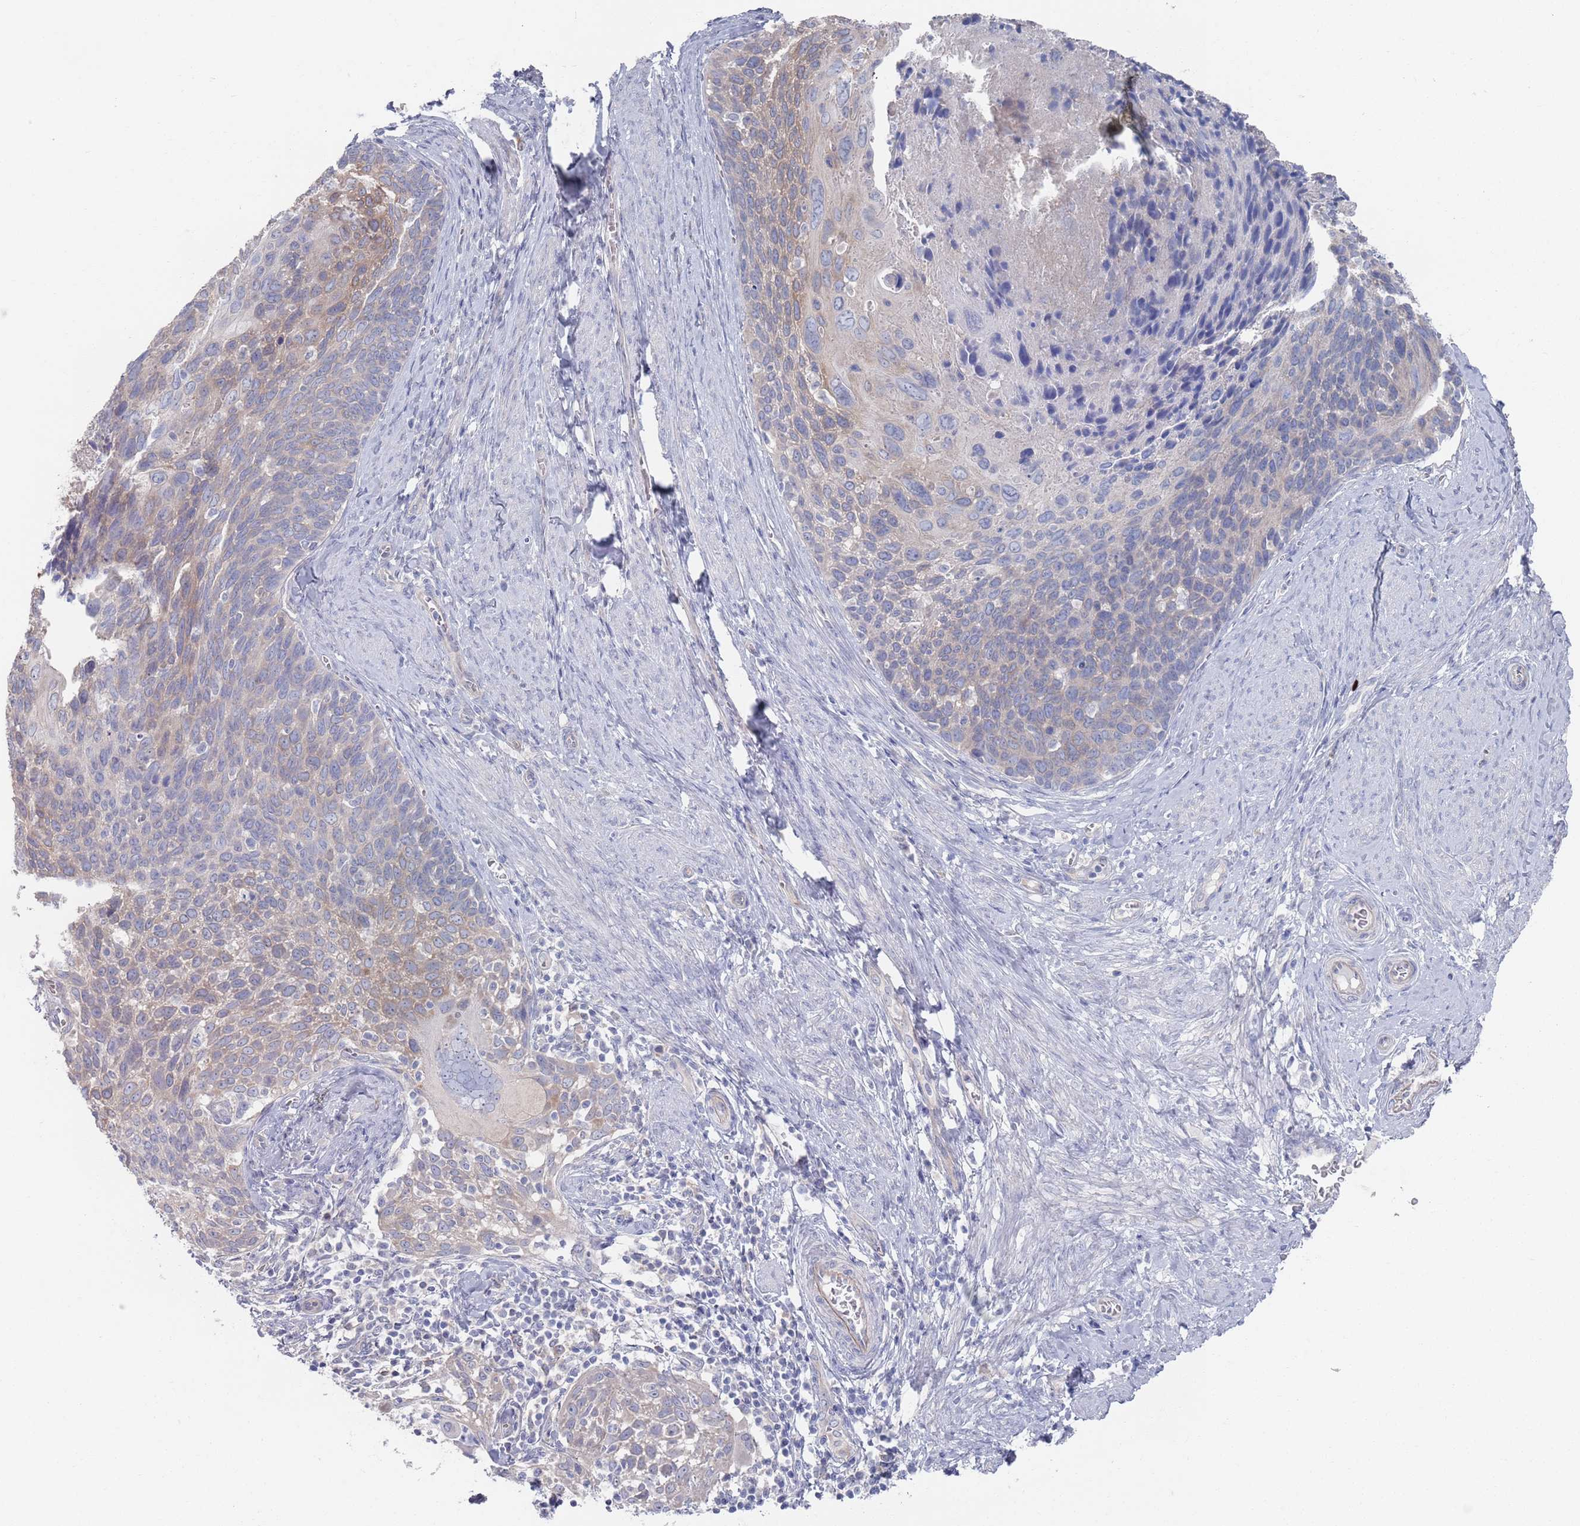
{"staining": {"intensity": "weak", "quantity": "<25%", "location": "cytoplasmic/membranous"}, "tissue": "cervical cancer", "cell_type": "Tumor cells", "image_type": "cancer", "snomed": [{"axis": "morphology", "description": "Squamous cell carcinoma, NOS"}, {"axis": "topography", "description": "Cervix"}], "caption": "This is a histopathology image of IHC staining of cervical squamous cell carcinoma, which shows no staining in tumor cells.", "gene": "TMCO3", "patient": {"sex": "female", "age": 80}}